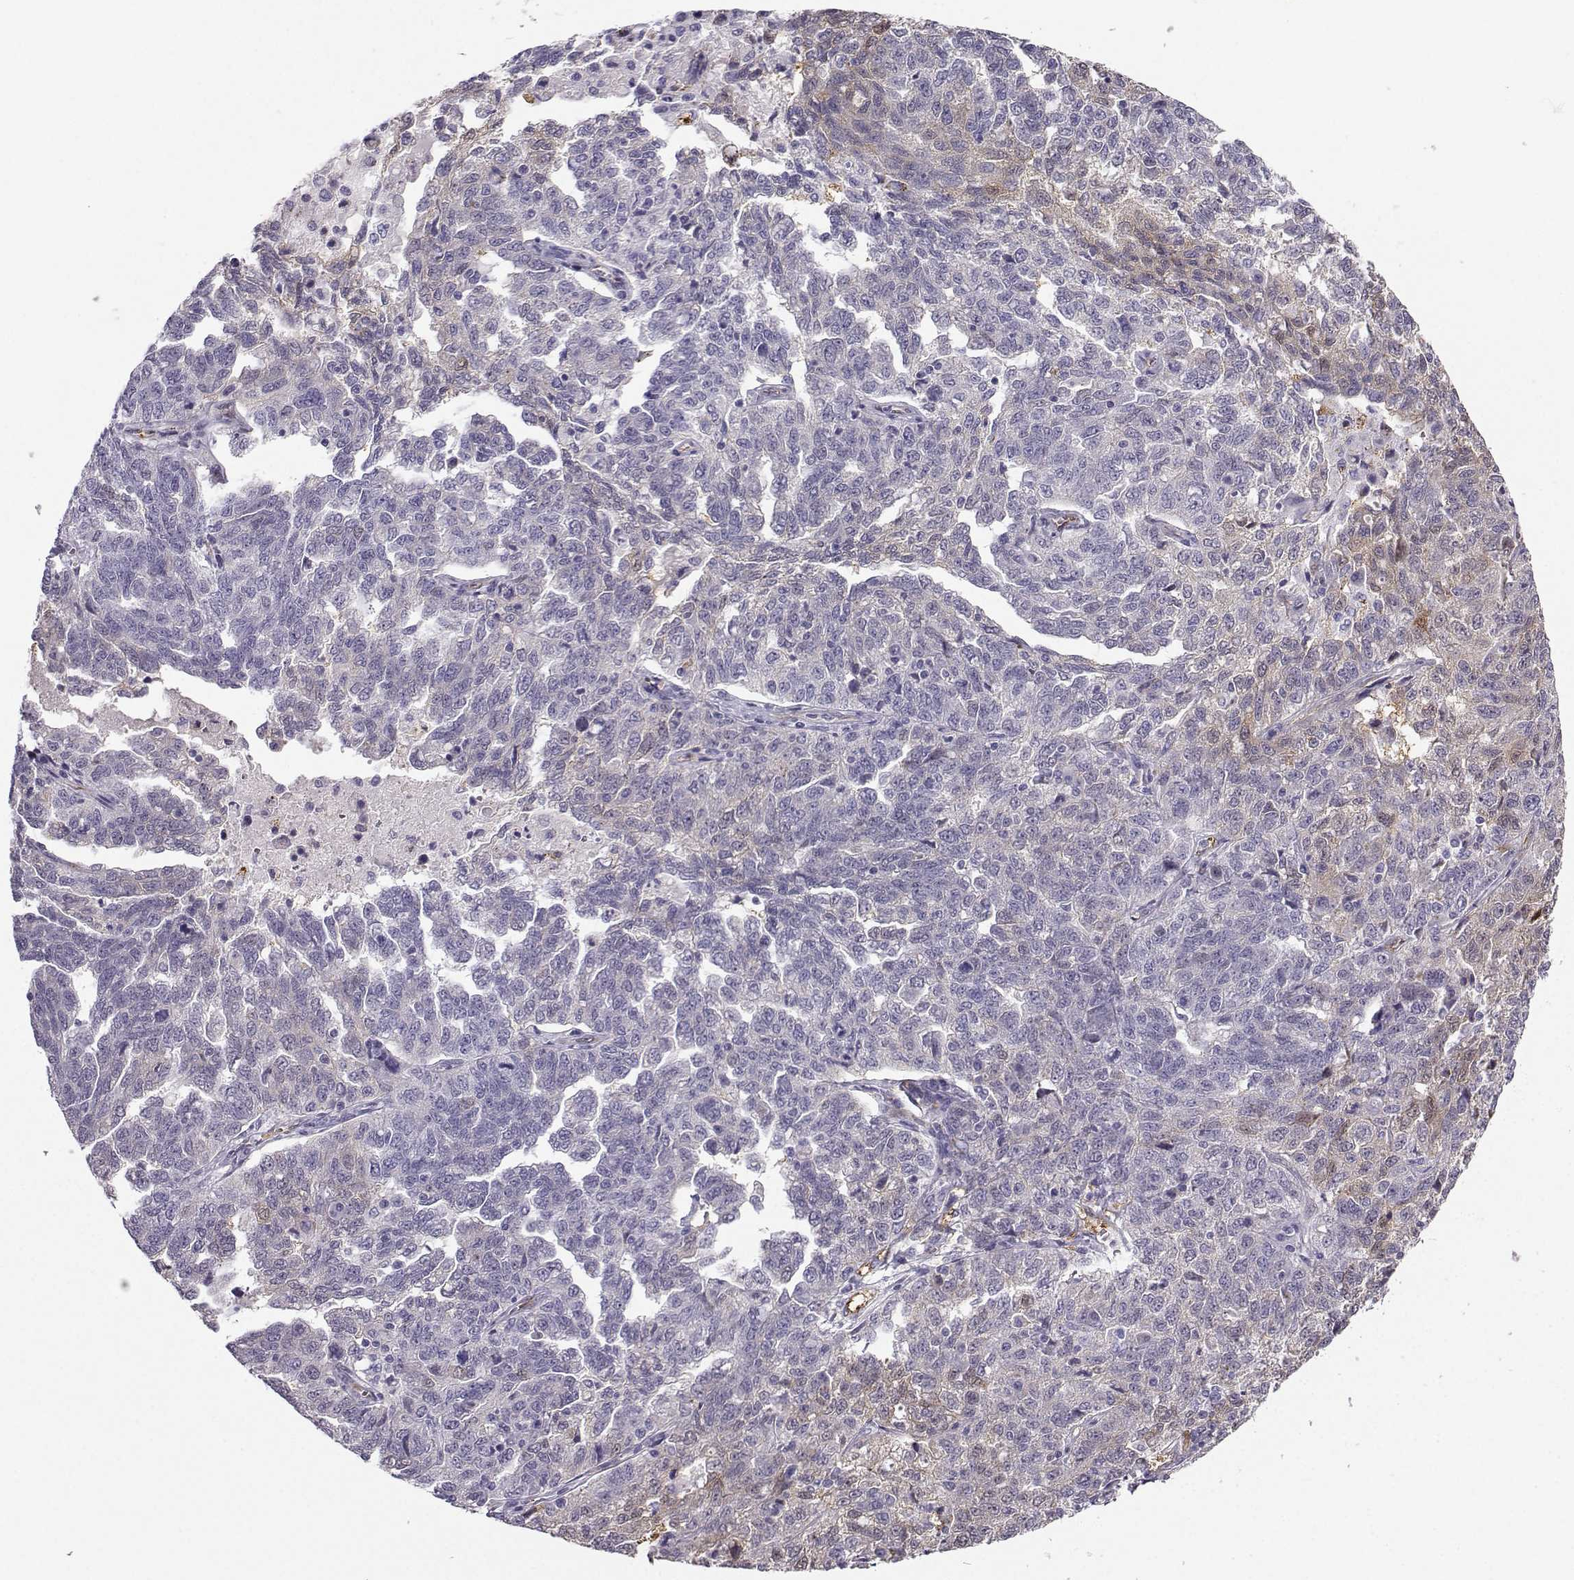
{"staining": {"intensity": "weak", "quantity": "<25%", "location": "cytoplasmic/membranous"}, "tissue": "ovarian cancer", "cell_type": "Tumor cells", "image_type": "cancer", "snomed": [{"axis": "morphology", "description": "Cystadenocarcinoma, serous, NOS"}, {"axis": "topography", "description": "Ovary"}], "caption": "Protein analysis of ovarian cancer exhibits no significant staining in tumor cells.", "gene": "NQO1", "patient": {"sex": "female", "age": 71}}